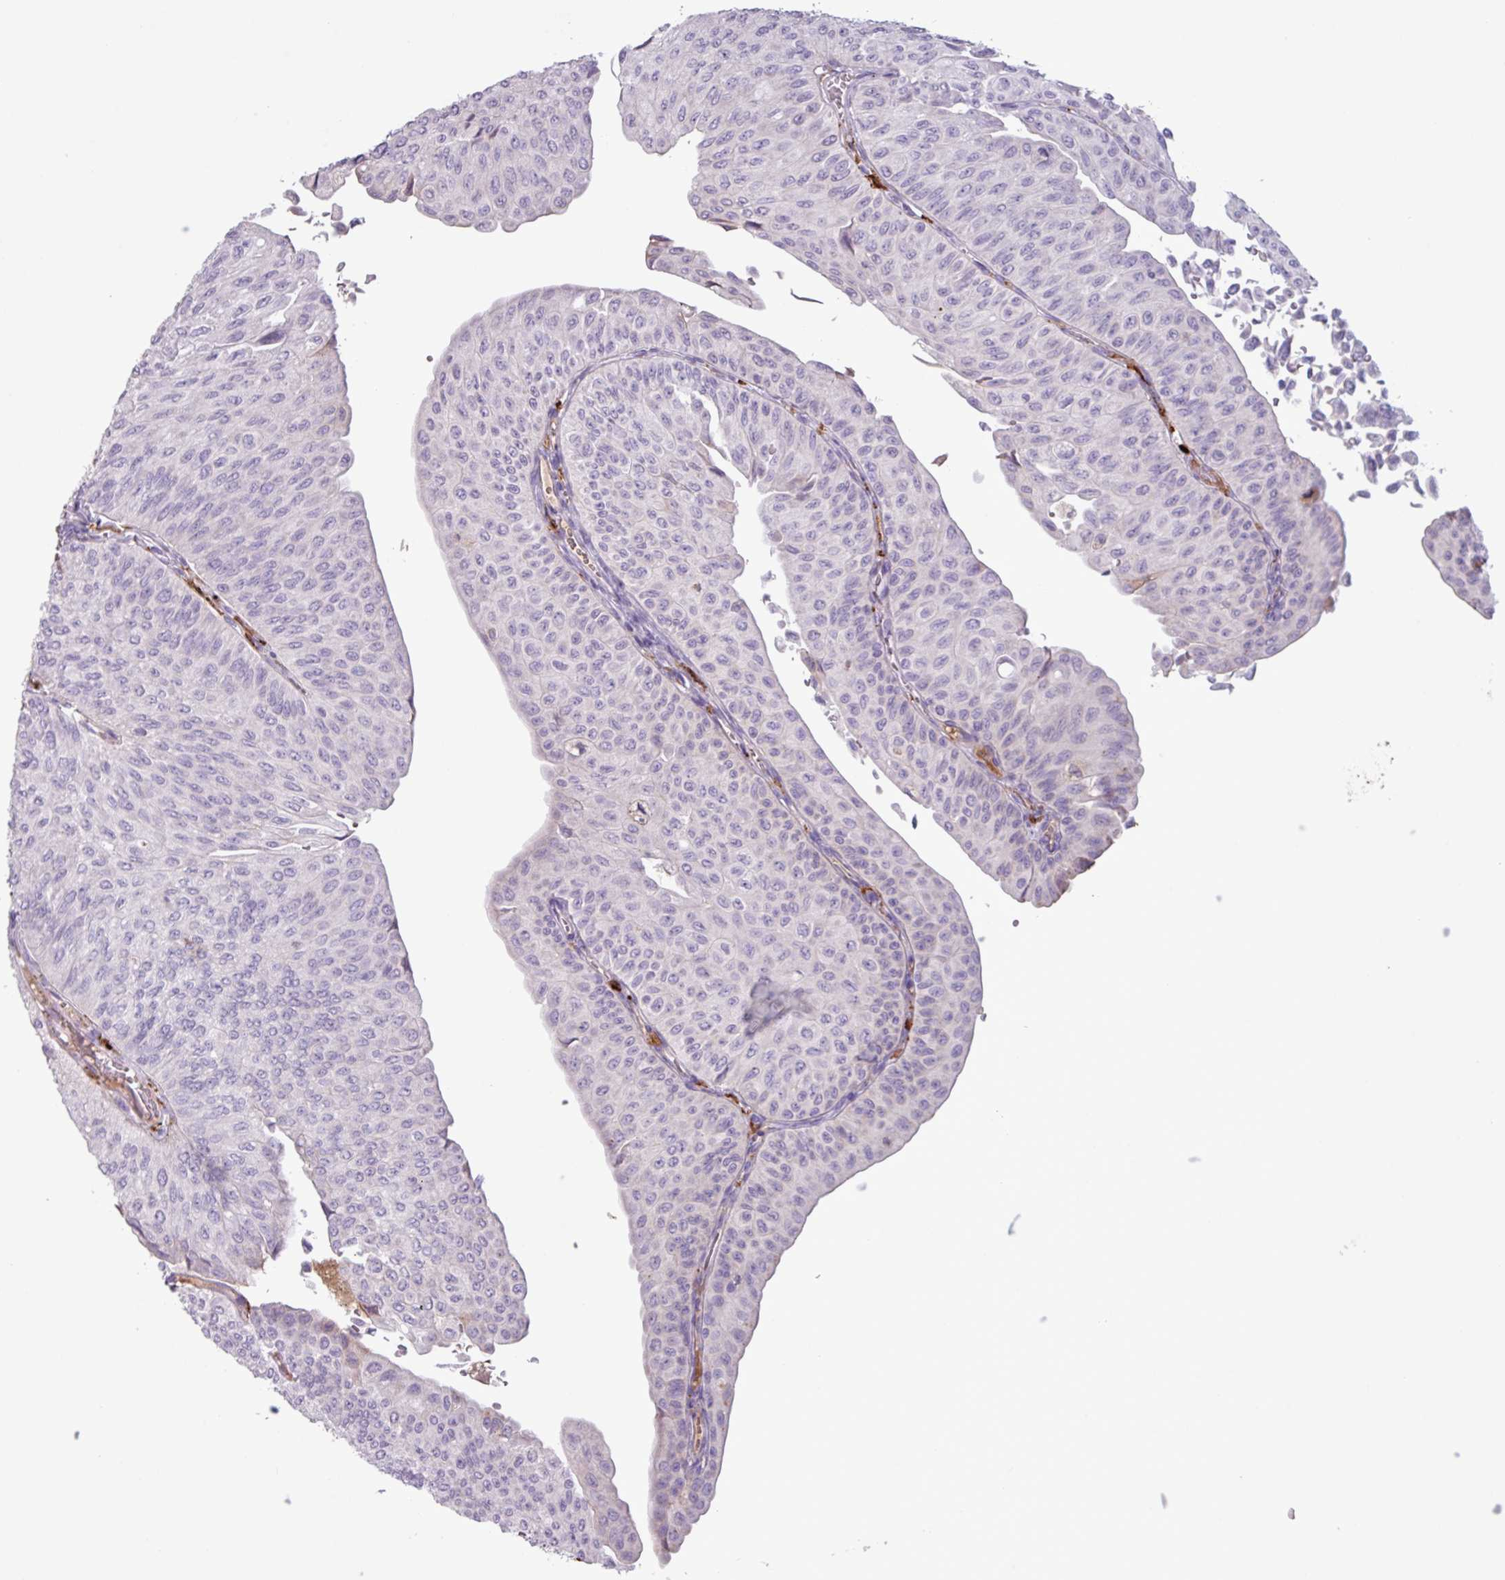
{"staining": {"intensity": "negative", "quantity": "none", "location": "none"}, "tissue": "urothelial cancer", "cell_type": "Tumor cells", "image_type": "cancer", "snomed": [{"axis": "morphology", "description": "Urothelial carcinoma, NOS"}, {"axis": "topography", "description": "Urinary bladder"}], "caption": "There is no significant staining in tumor cells of transitional cell carcinoma. (DAB (3,3'-diaminobenzidine) immunohistochemistry (IHC) with hematoxylin counter stain).", "gene": "C4B", "patient": {"sex": "male", "age": 59}}